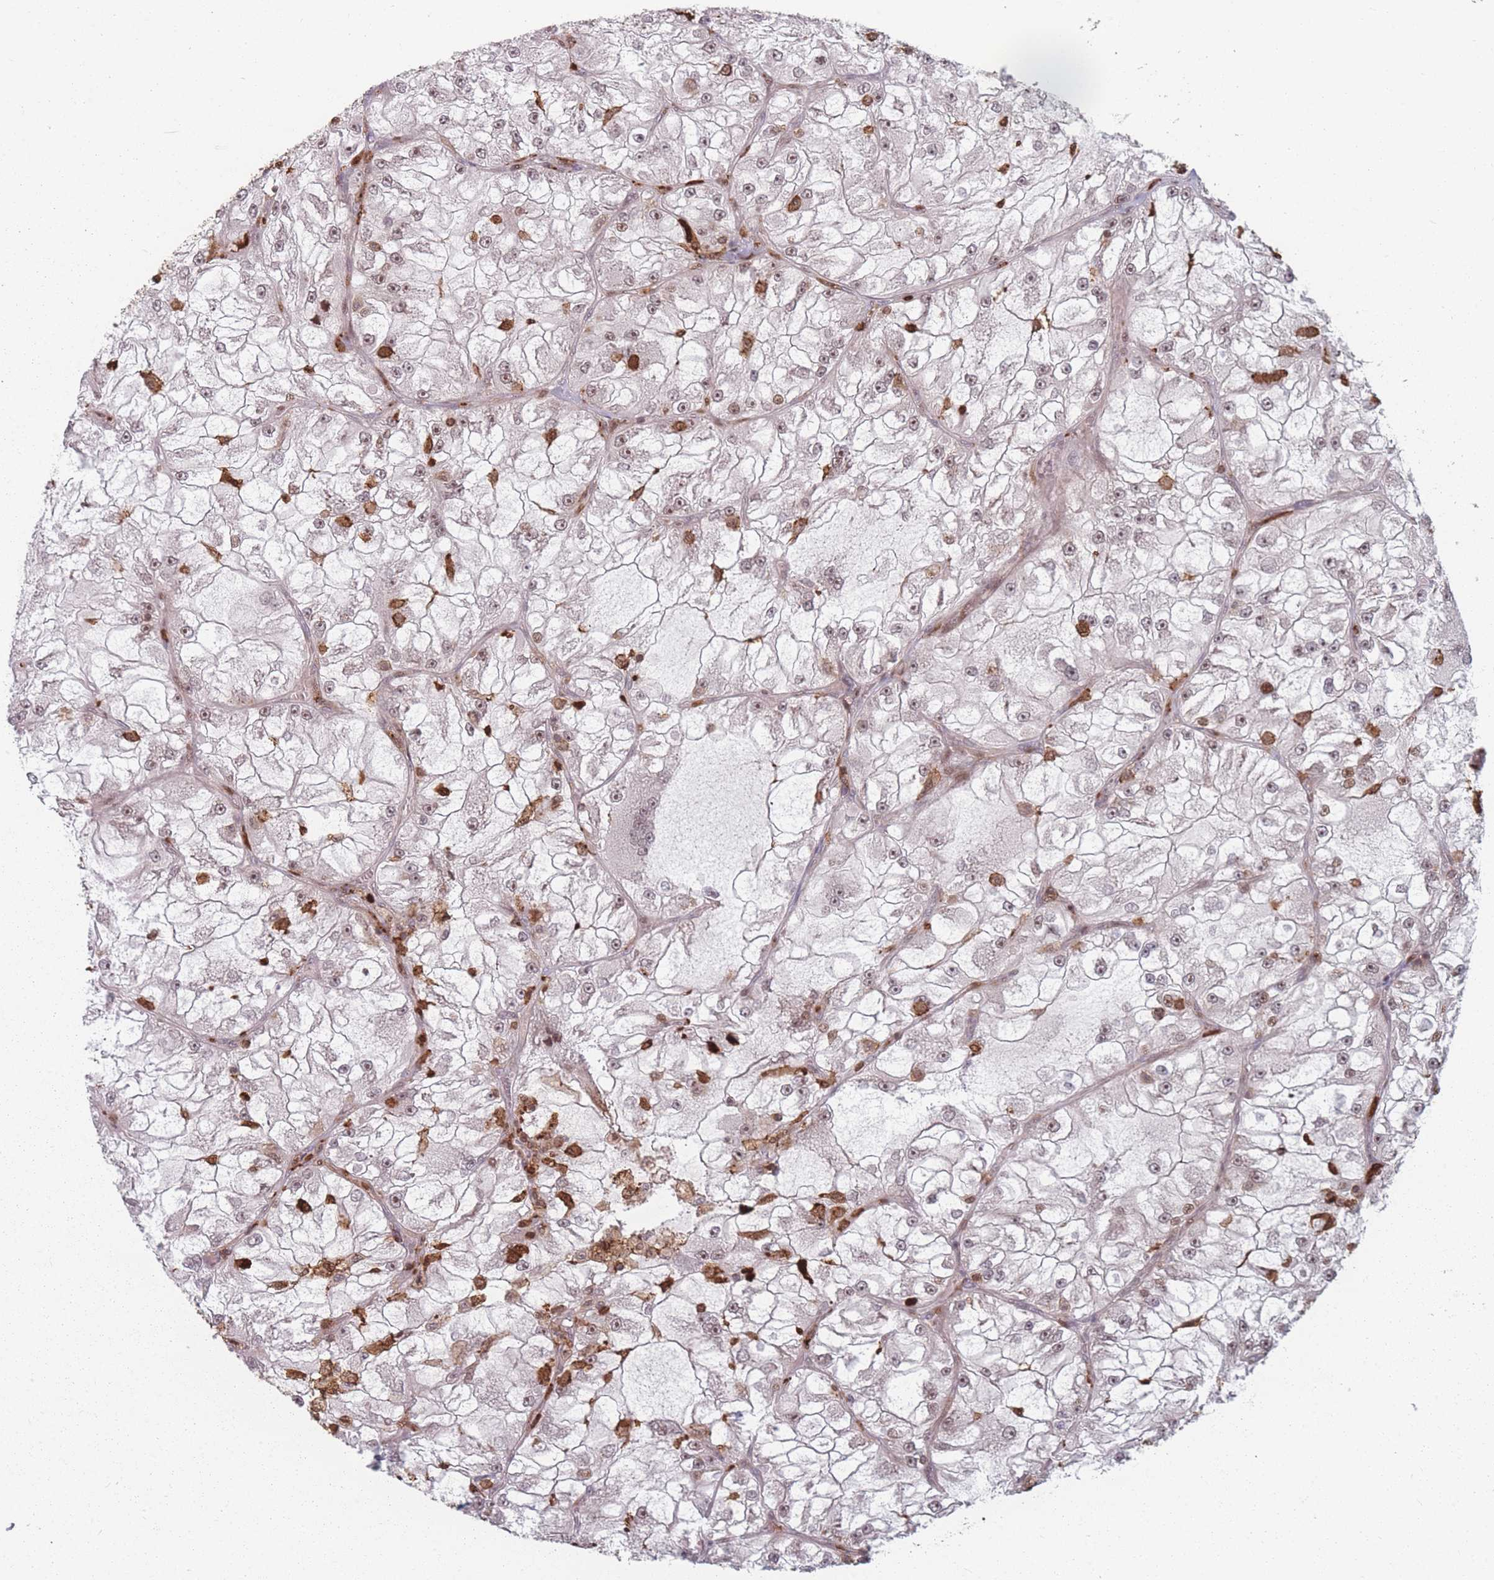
{"staining": {"intensity": "moderate", "quantity": "25%-75%", "location": "nuclear"}, "tissue": "renal cancer", "cell_type": "Tumor cells", "image_type": "cancer", "snomed": [{"axis": "morphology", "description": "Adenocarcinoma, NOS"}, {"axis": "topography", "description": "Kidney"}], "caption": "Renal adenocarcinoma stained with immunohistochemistry (IHC) reveals moderate nuclear positivity in about 25%-75% of tumor cells. (DAB IHC, brown staining for protein, blue staining for nuclei).", "gene": "WDR55", "patient": {"sex": "female", "age": 72}}